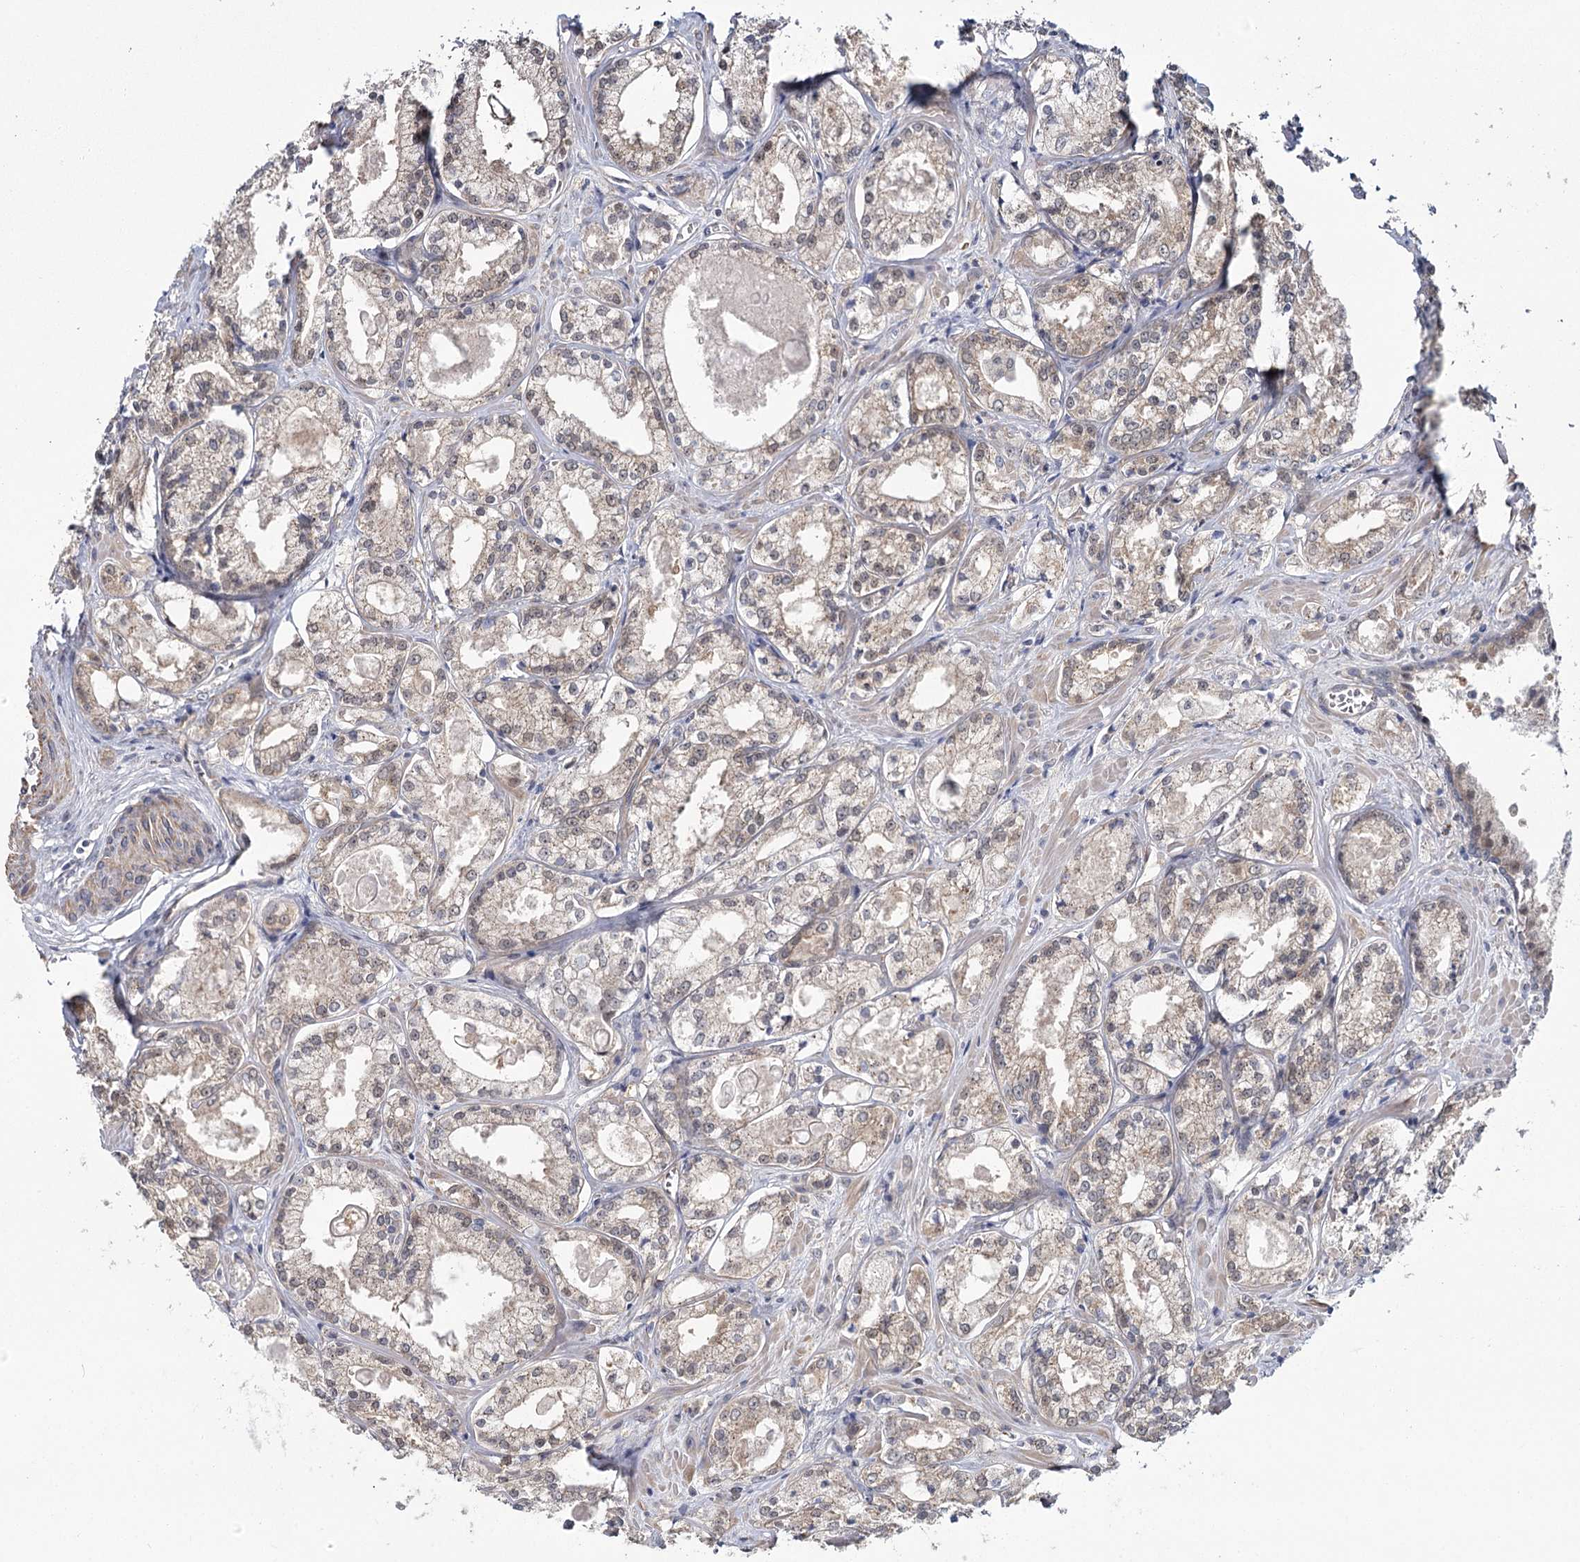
{"staining": {"intensity": "weak", "quantity": "<25%", "location": "cytoplasmic/membranous"}, "tissue": "prostate cancer", "cell_type": "Tumor cells", "image_type": "cancer", "snomed": [{"axis": "morphology", "description": "Adenocarcinoma, Low grade"}, {"axis": "topography", "description": "Prostate"}], "caption": "Immunohistochemistry (IHC) photomicrograph of neoplastic tissue: low-grade adenocarcinoma (prostate) stained with DAB exhibits no significant protein expression in tumor cells. Brightfield microscopy of immunohistochemistry stained with DAB (brown) and hematoxylin (blue), captured at high magnification.", "gene": "TBC1D9B", "patient": {"sex": "male", "age": 47}}